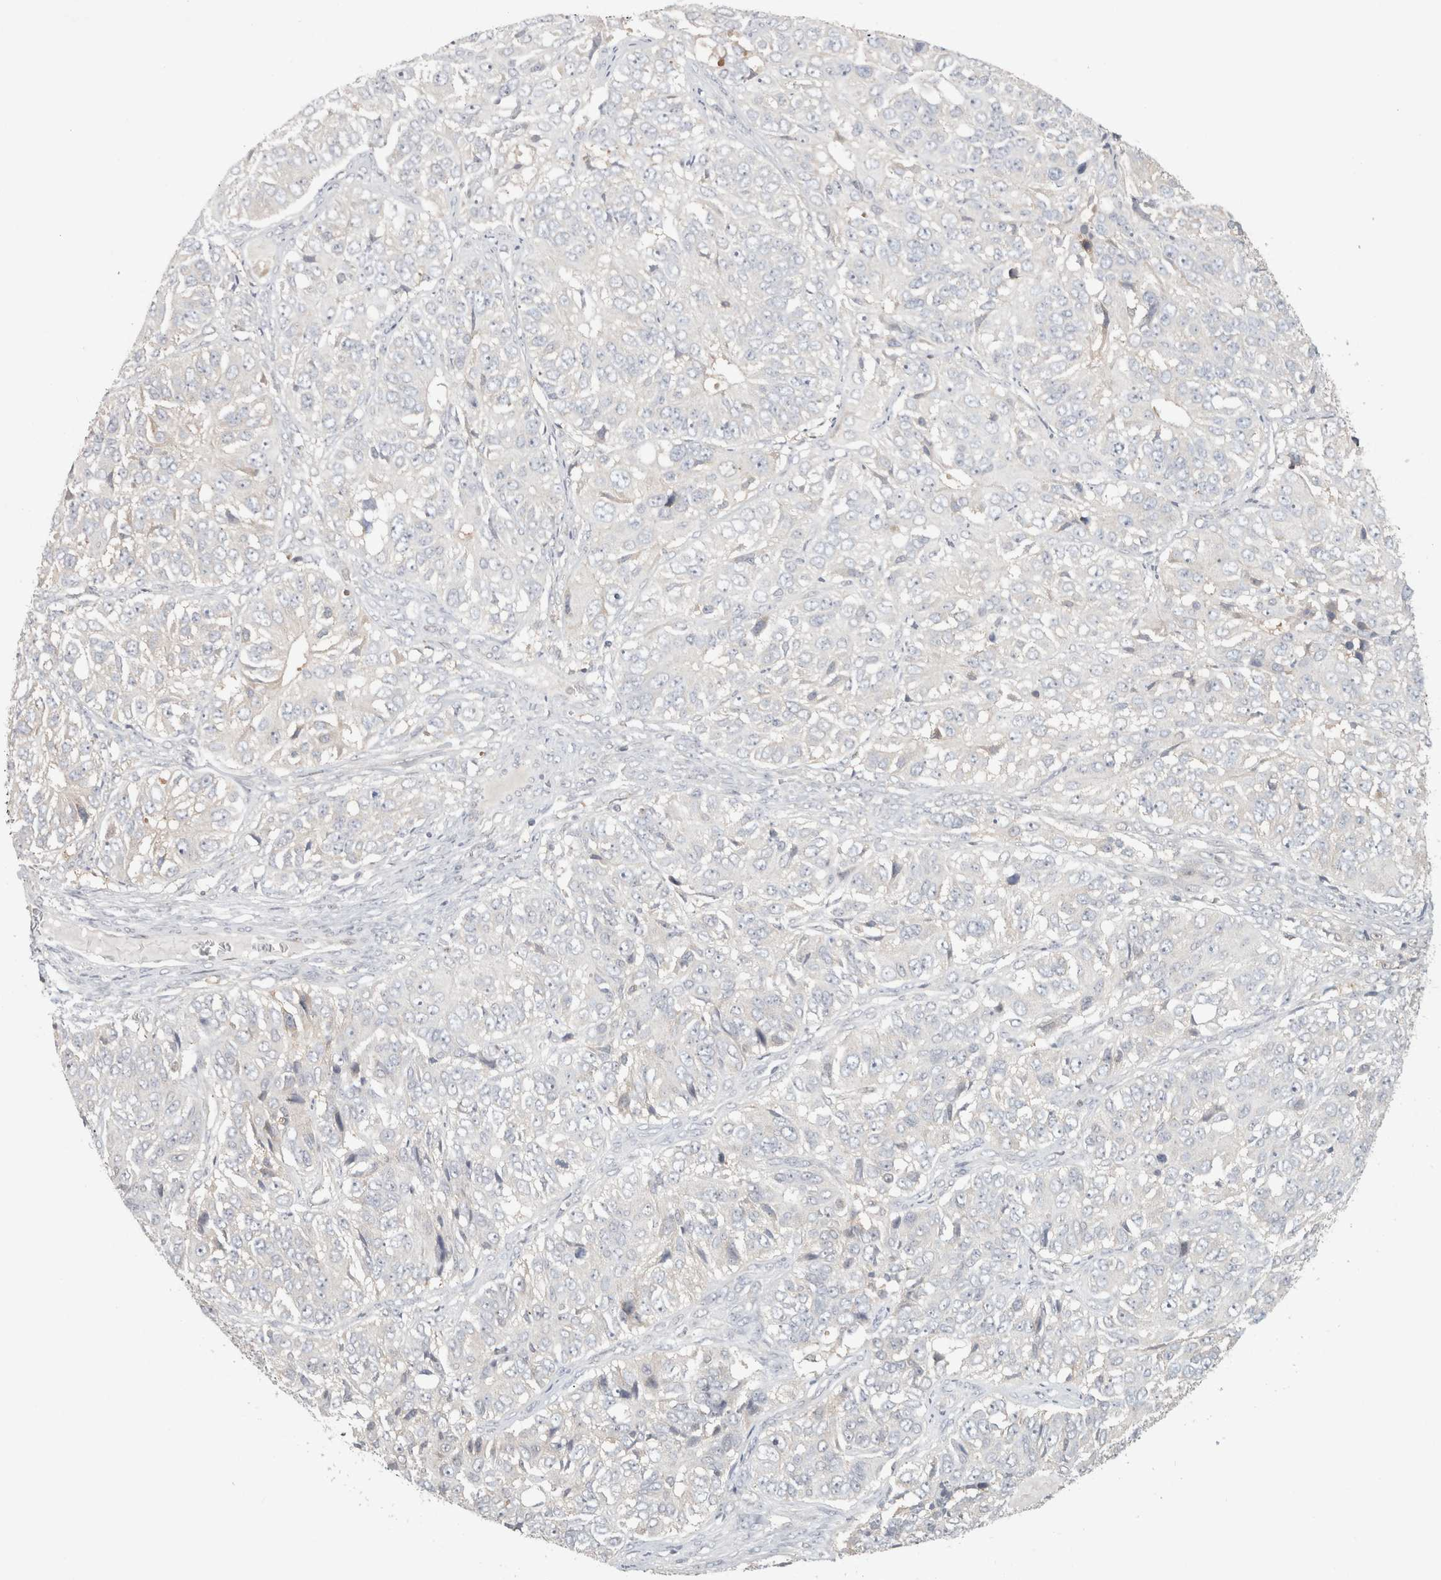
{"staining": {"intensity": "negative", "quantity": "none", "location": "none"}, "tissue": "ovarian cancer", "cell_type": "Tumor cells", "image_type": "cancer", "snomed": [{"axis": "morphology", "description": "Carcinoma, endometroid"}, {"axis": "topography", "description": "Ovary"}], "caption": "This is an IHC photomicrograph of human endometroid carcinoma (ovarian). There is no expression in tumor cells.", "gene": "PIGP", "patient": {"sex": "female", "age": 51}}